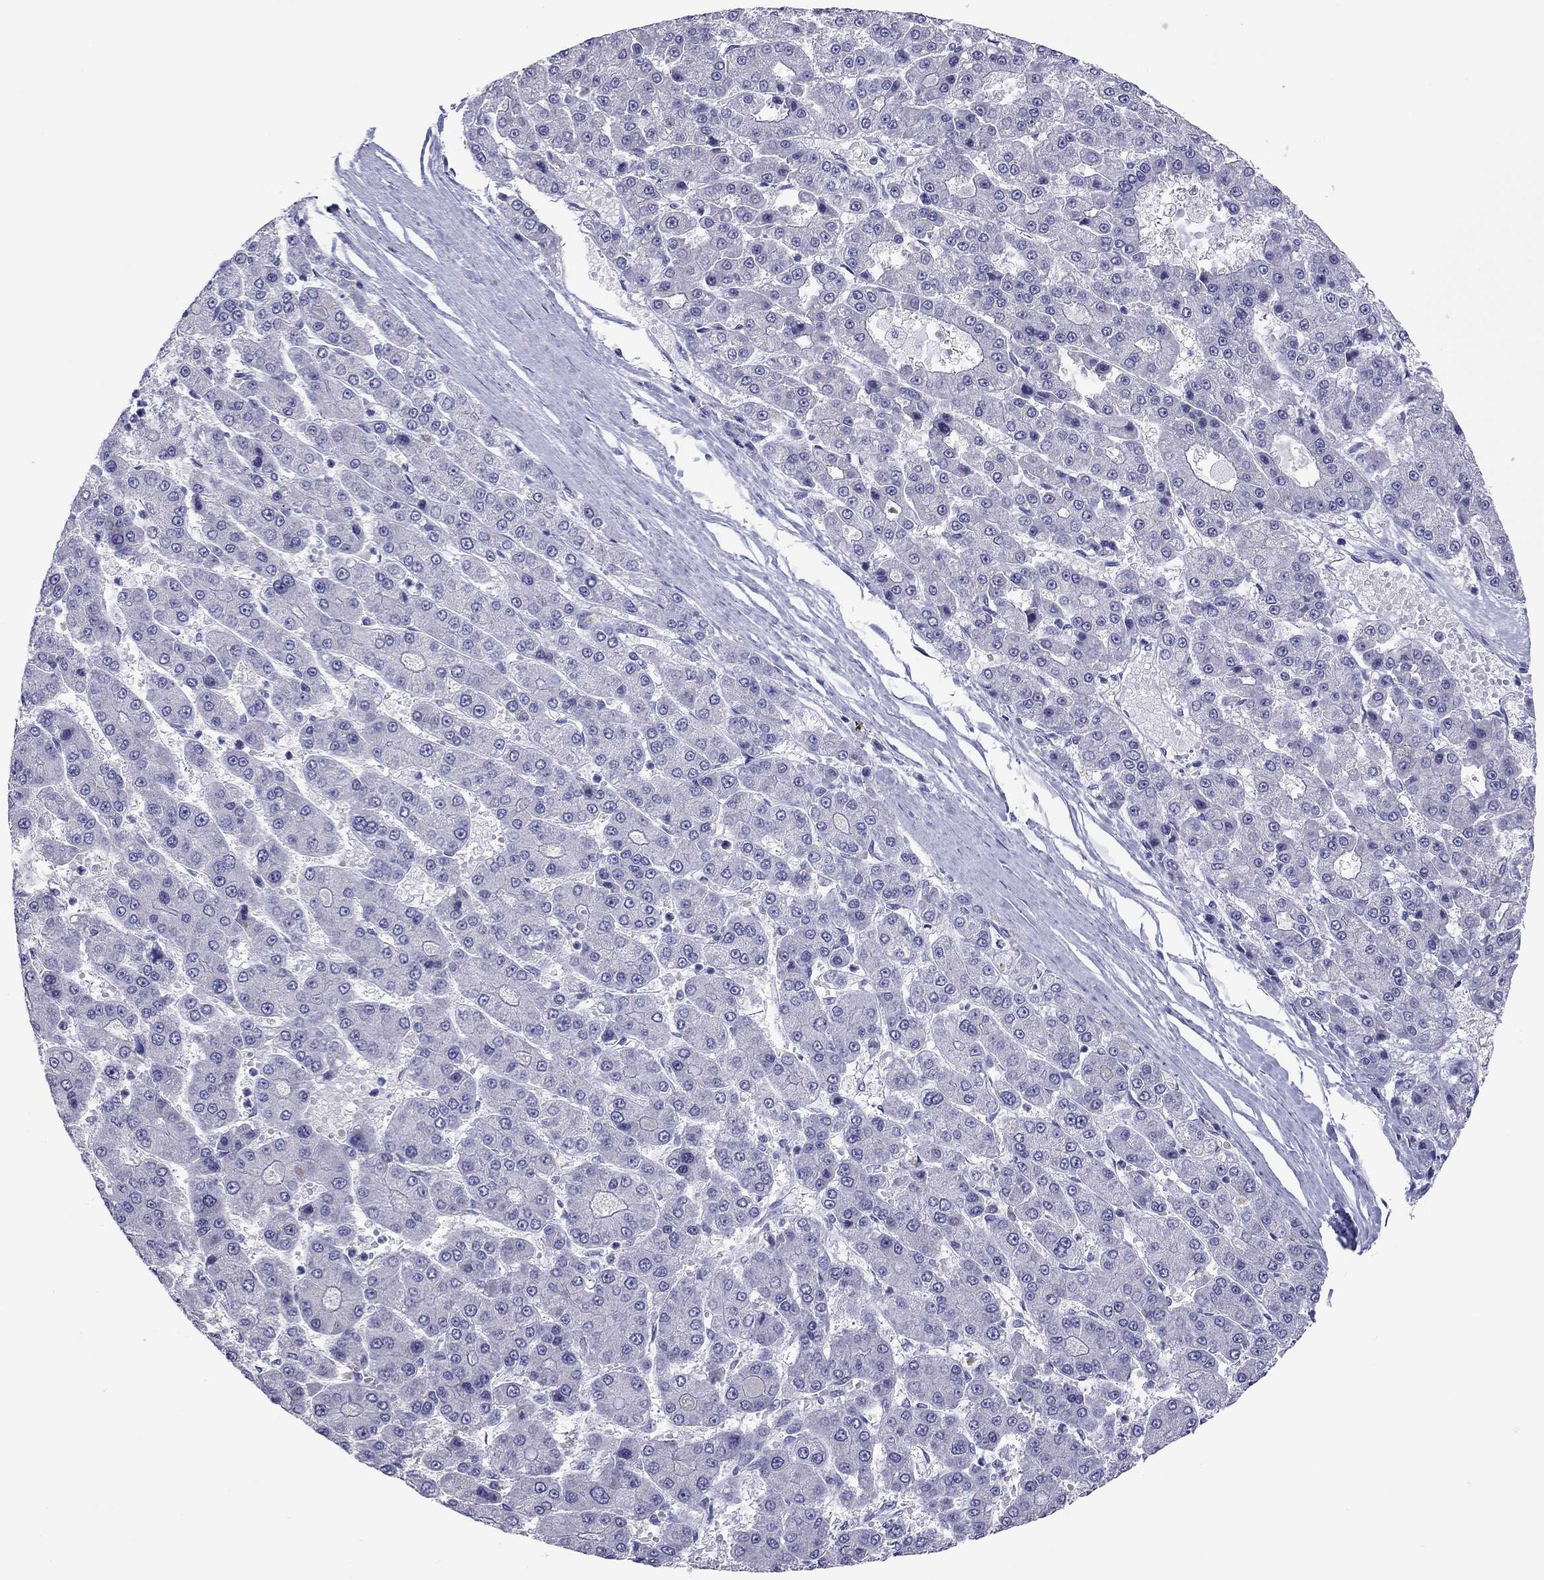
{"staining": {"intensity": "negative", "quantity": "none", "location": "none"}, "tissue": "liver cancer", "cell_type": "Tumor cells", "image_type": "cancer", "snomed": [{"axis": "morphology", "description": "Carcinoma, Hepatocellular, NOS"}, {"axis": "topography", "description": "Liver"}], "caption": "IHC of liver cancer shows no staining in tumor cells. The staining is performed using DAB (3,3'-diaminobenzidine) brown chromogen with nuclei counter-stained in using hematoxylin.", "gene": "ARMC12", "patient": {"sex": "male", "age": 70}}